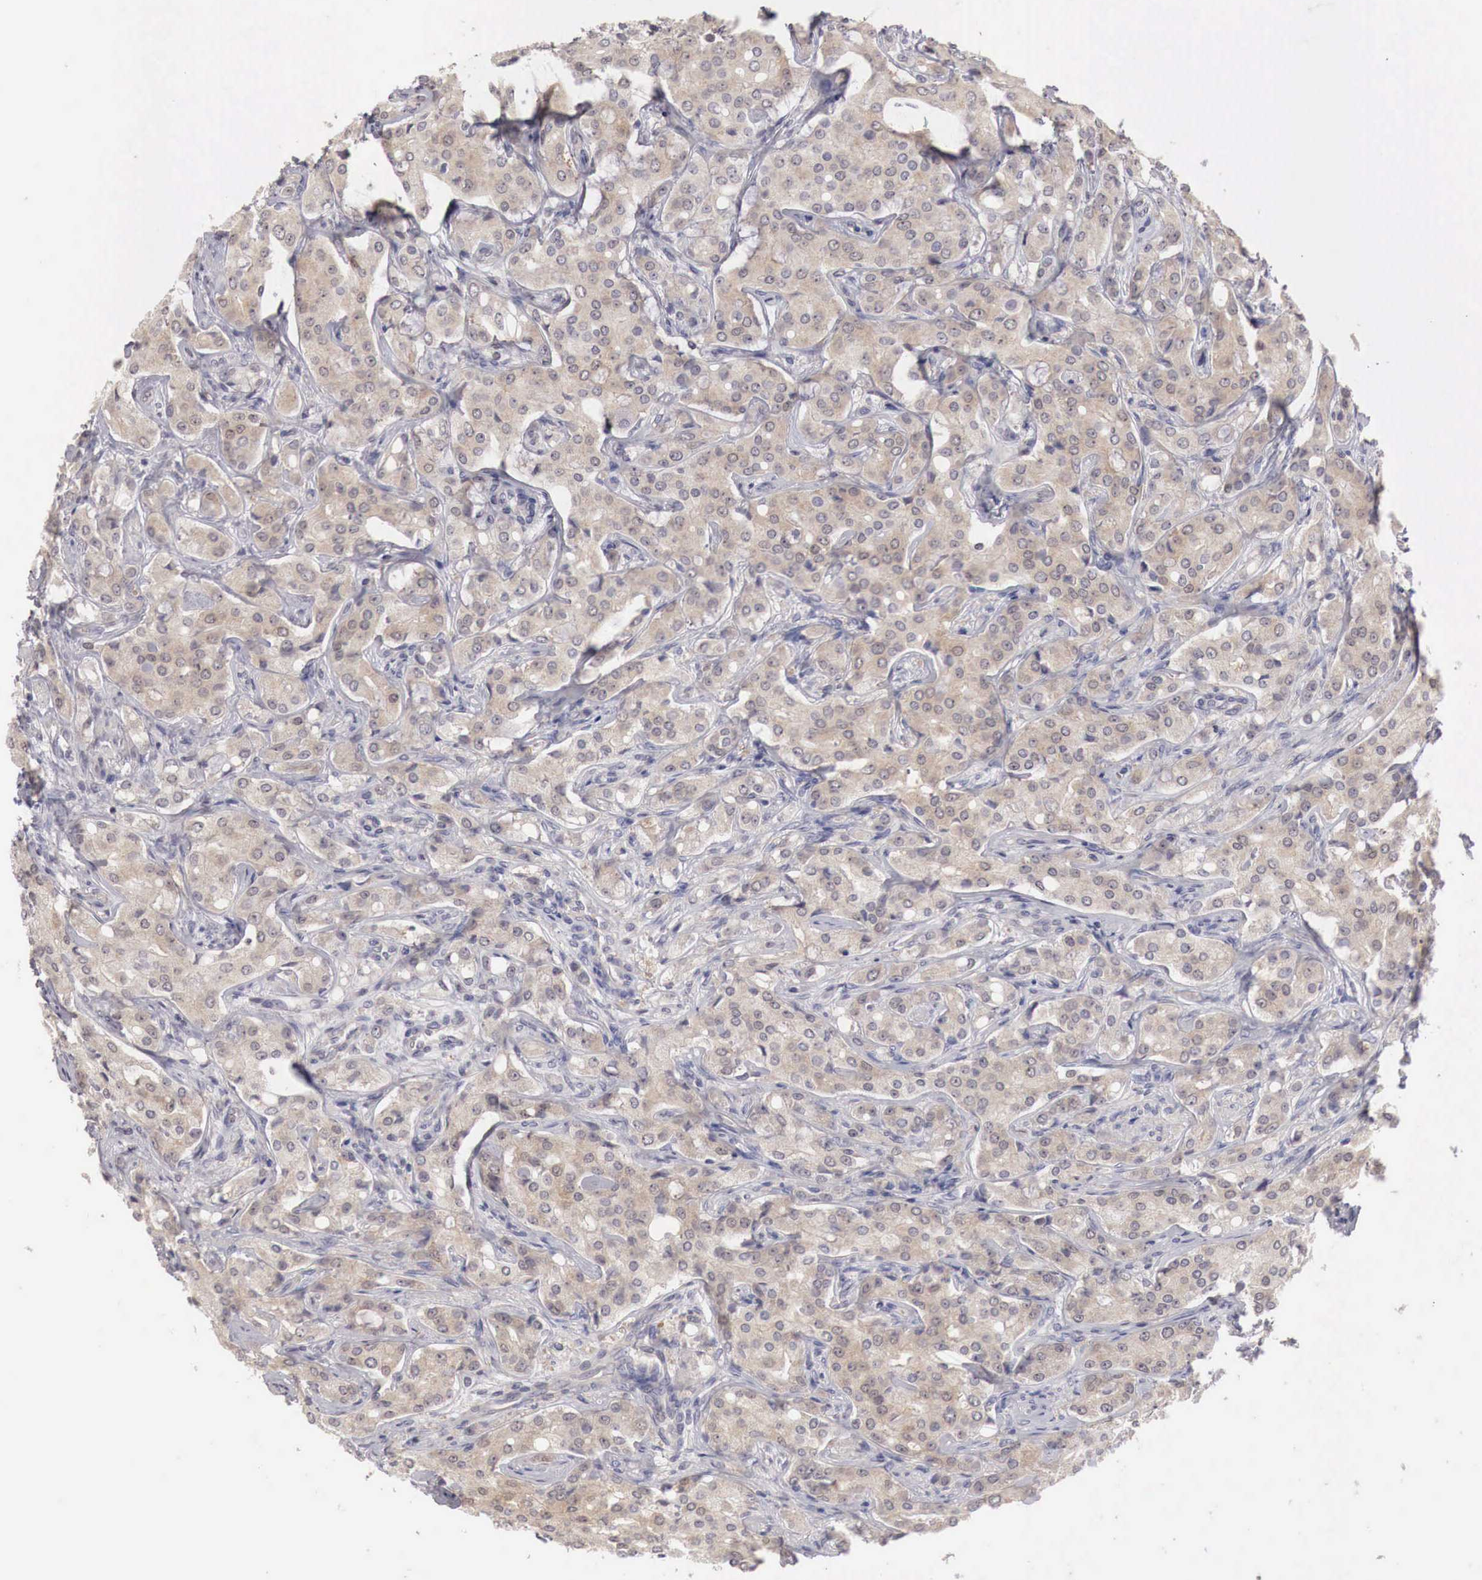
{"staining": {"intensity": "weak", "quantity": "25%-75%", "location": "cytoplasmic/membranous"}, "tissue": "prostate cancer", "cell_type": "Tumor cells", "image_type": "cancer", "snomed": [{"axis": "morphology", "description": "Adenocarcinoma, Medium grade"}, {"axis": "topography", "description": "Prostate"}], "caption": "High-magnification brightfield microscopy of adenocarcinoma (medium-grade) (prostate) stained with DAB (3,3'-diaminobenzidine) (brown) and counterstained with hematoxylin (blue). tumor cells exhibit weak cytoplasmic/membranous expression is appreciated in about25%-75% of cells. (DAB IHC, brown staining for protein, blue staining for nuclei).", "gene": "GATA1", "patient": {"sex": "male", "age": 72}}